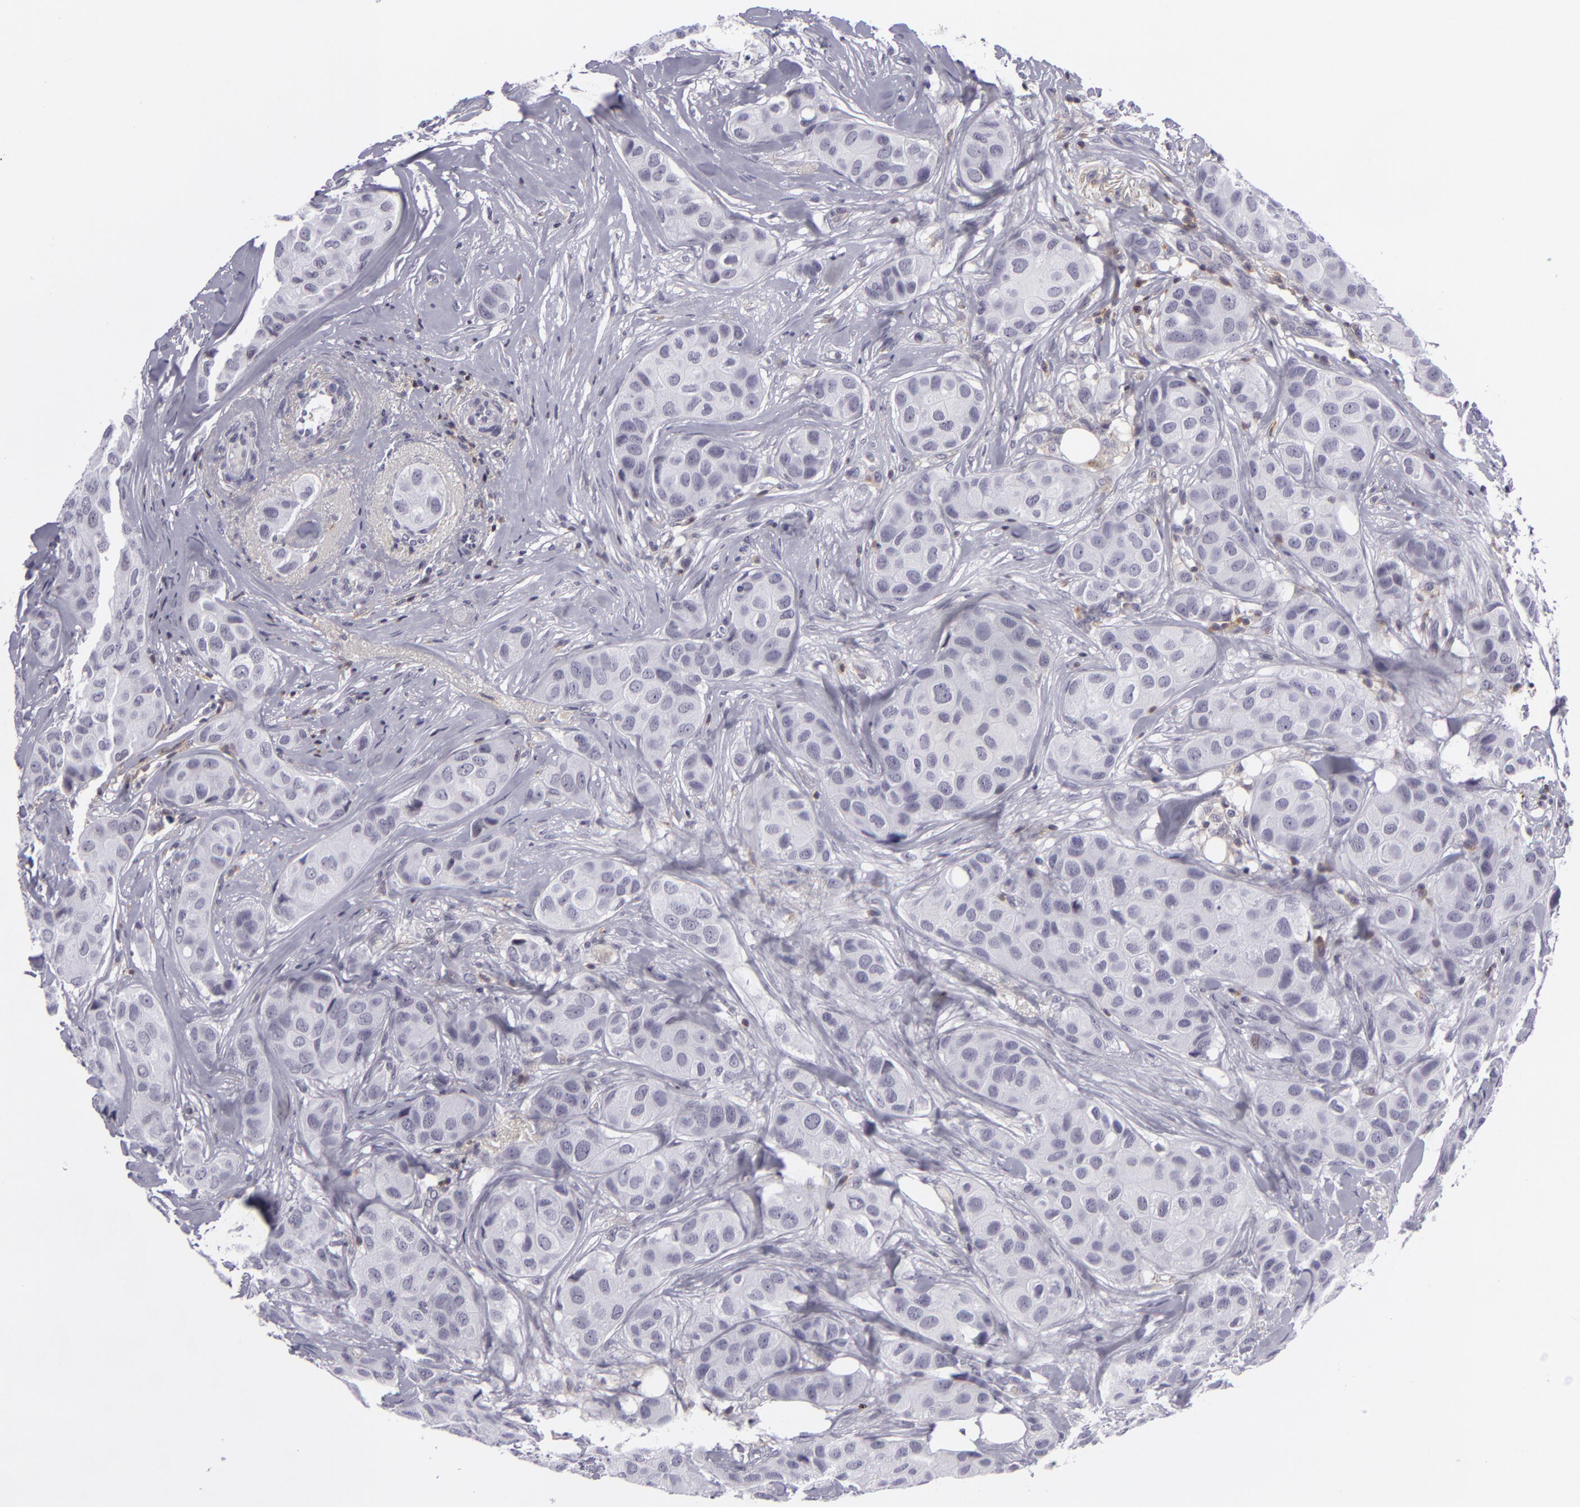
{"staining": {"intensity": "negative", "quantity": "none", "location": "none"}, "tissue": "breast cancer", "cell_type": "Tumor cells", "image_type": "cancer", "snomed": [{"axis": "morphology", "description": "Duct carcinoma"}, {"axis": "topography", "description": "Breast"}], "caption": "Immunohistochemical staining of breast invasive ductal carcinoma reveals no significant positivity in tumor cells.", "gene": "KCNAB2", "patient": {"sex": "female", "age": 68}}